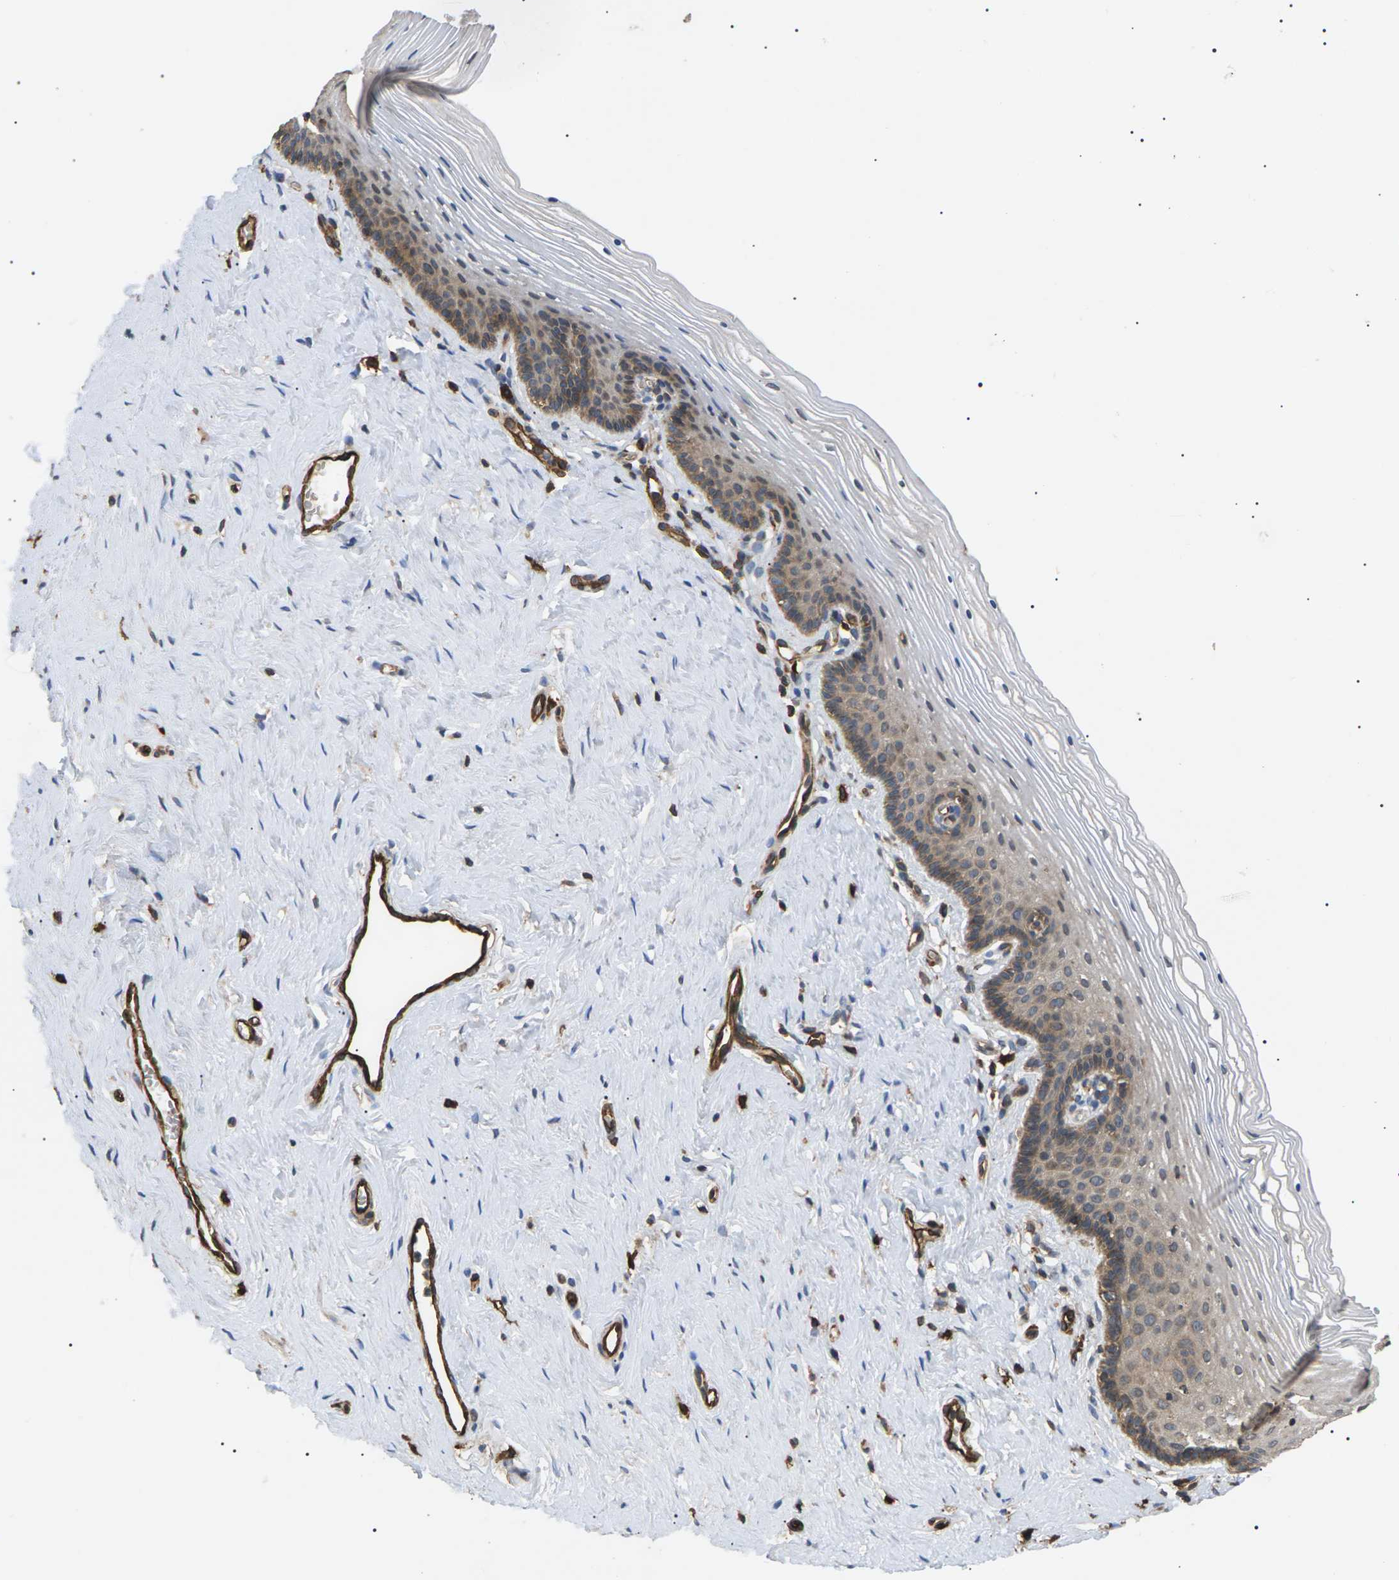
{"staining": {"intensity": "moderate", "quantity": "<25%", "location": "cytoplasmic/membranous"}, "tissue": "vagina", "cell_type": "Squamous epithelial cells", "image_type": "normal", "snomed": [{"axis": "morphology", "description": "Normal tissue, NOS"}, {"axis": "topography", "description": "Vagina"}], "caption": "This micrograph exhibits immunohistochemistry staining of benign human vagina, with low moderate cytoplasmic/membranous staining in about <25% of squamous epithelial cells.", "gene": "TMTC4", "patient": {"sex": "female", "age": 32}}